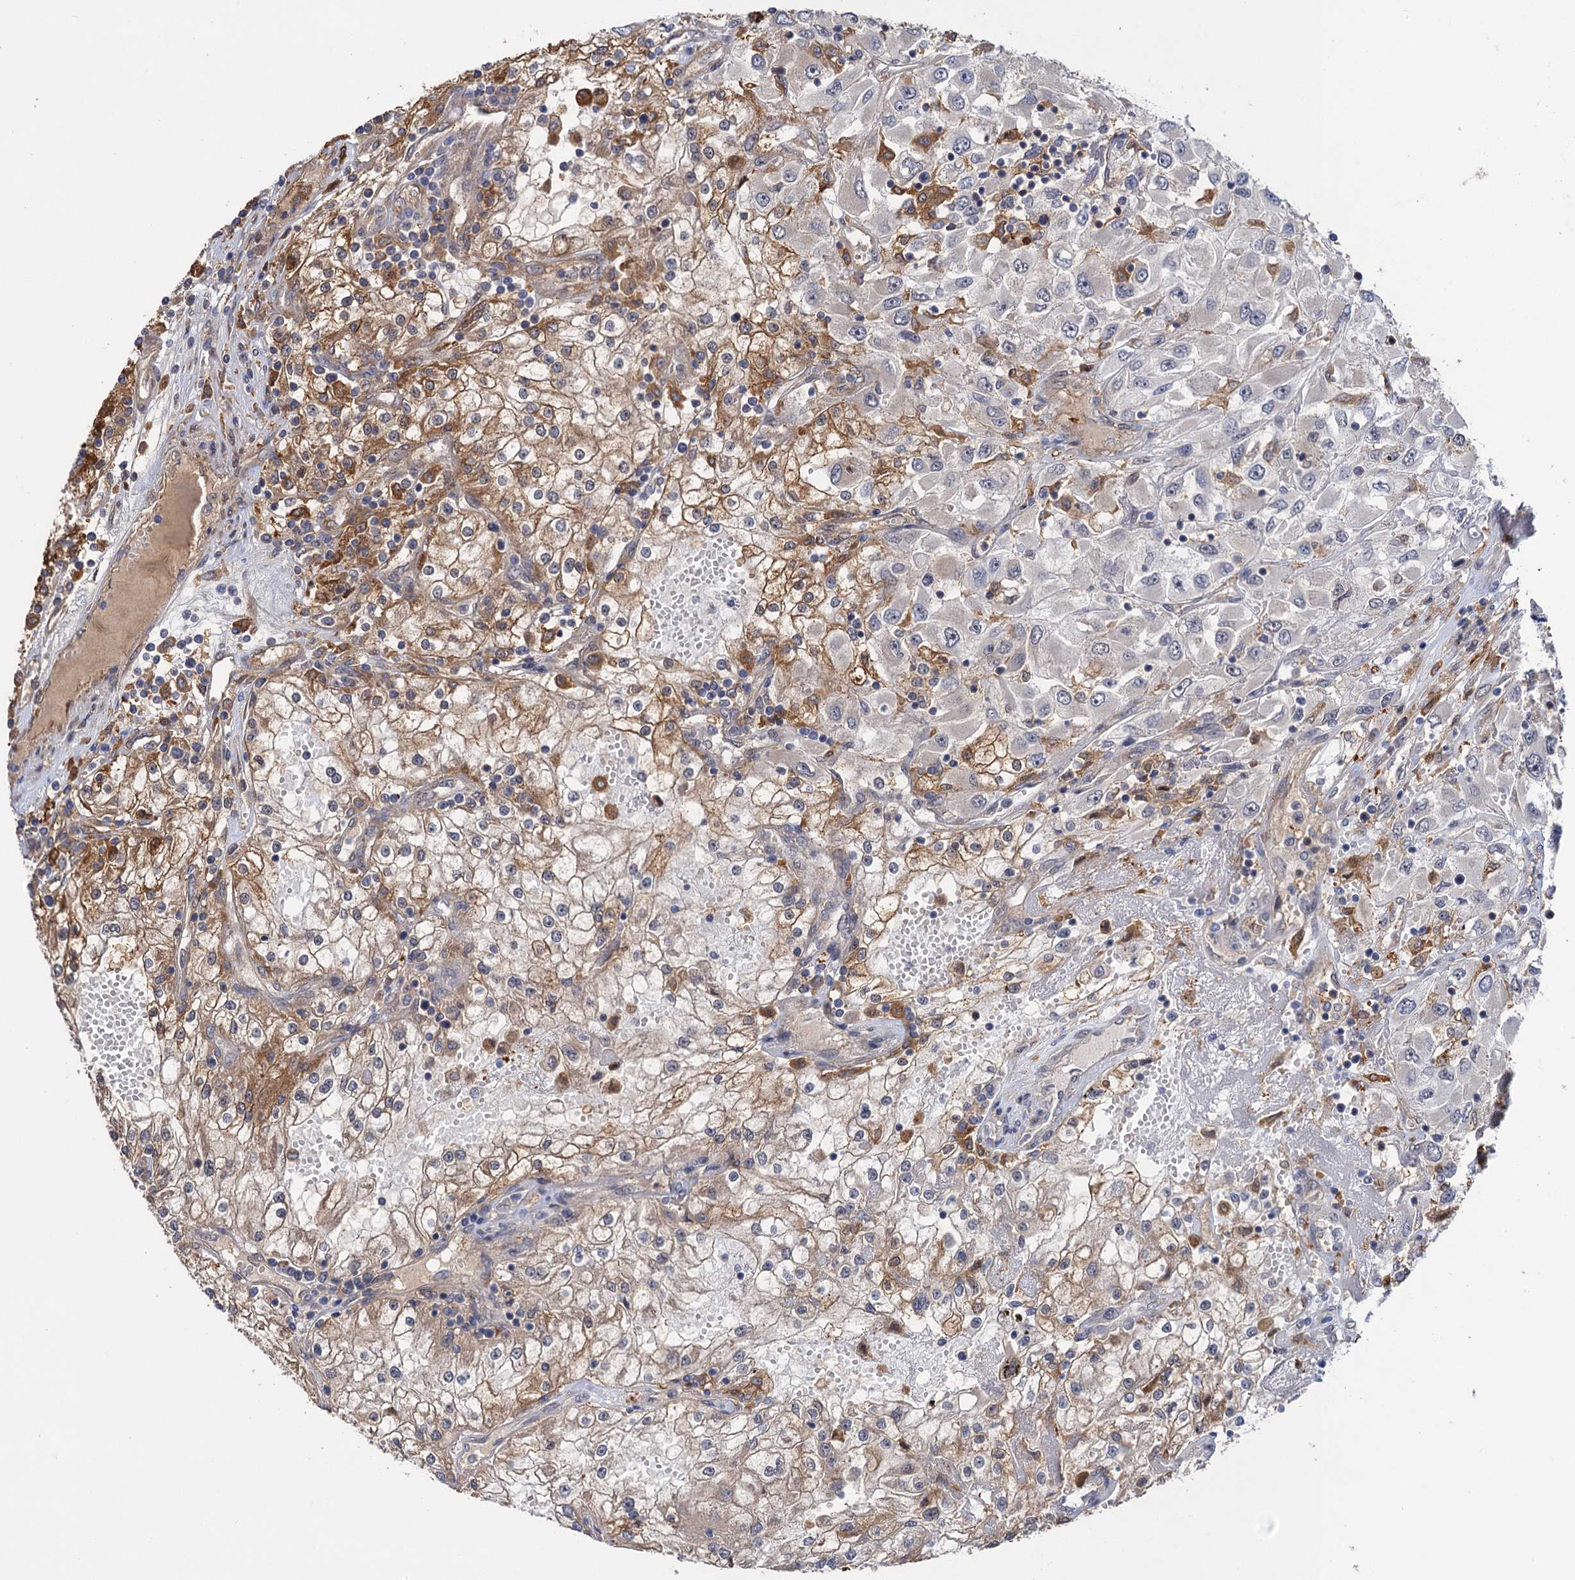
{"staining": {"intensity": "moderate", "quantity": "<25%", "location": "cytoplasmic/membranous"}, "tissue": "renal cancer", "cell_type": "Tumor cells", "image_type": "cancer", "snomed": [{"axis": "morphology", "description": "Adenocarcinoma, NOS"}, {"axis": "topography", "description": "Kidney"}], "caption": "Immunohistochemistry (DAB (3,3'-diaminobenzidine)) staining of human adenocarcinoma (renal) demonstrates moderate cytoplasmic/membranous protein staining in approximately <25% of tumor cells.", "gene": "NEK8", "patient": {"sex": "female", "age": 52}}